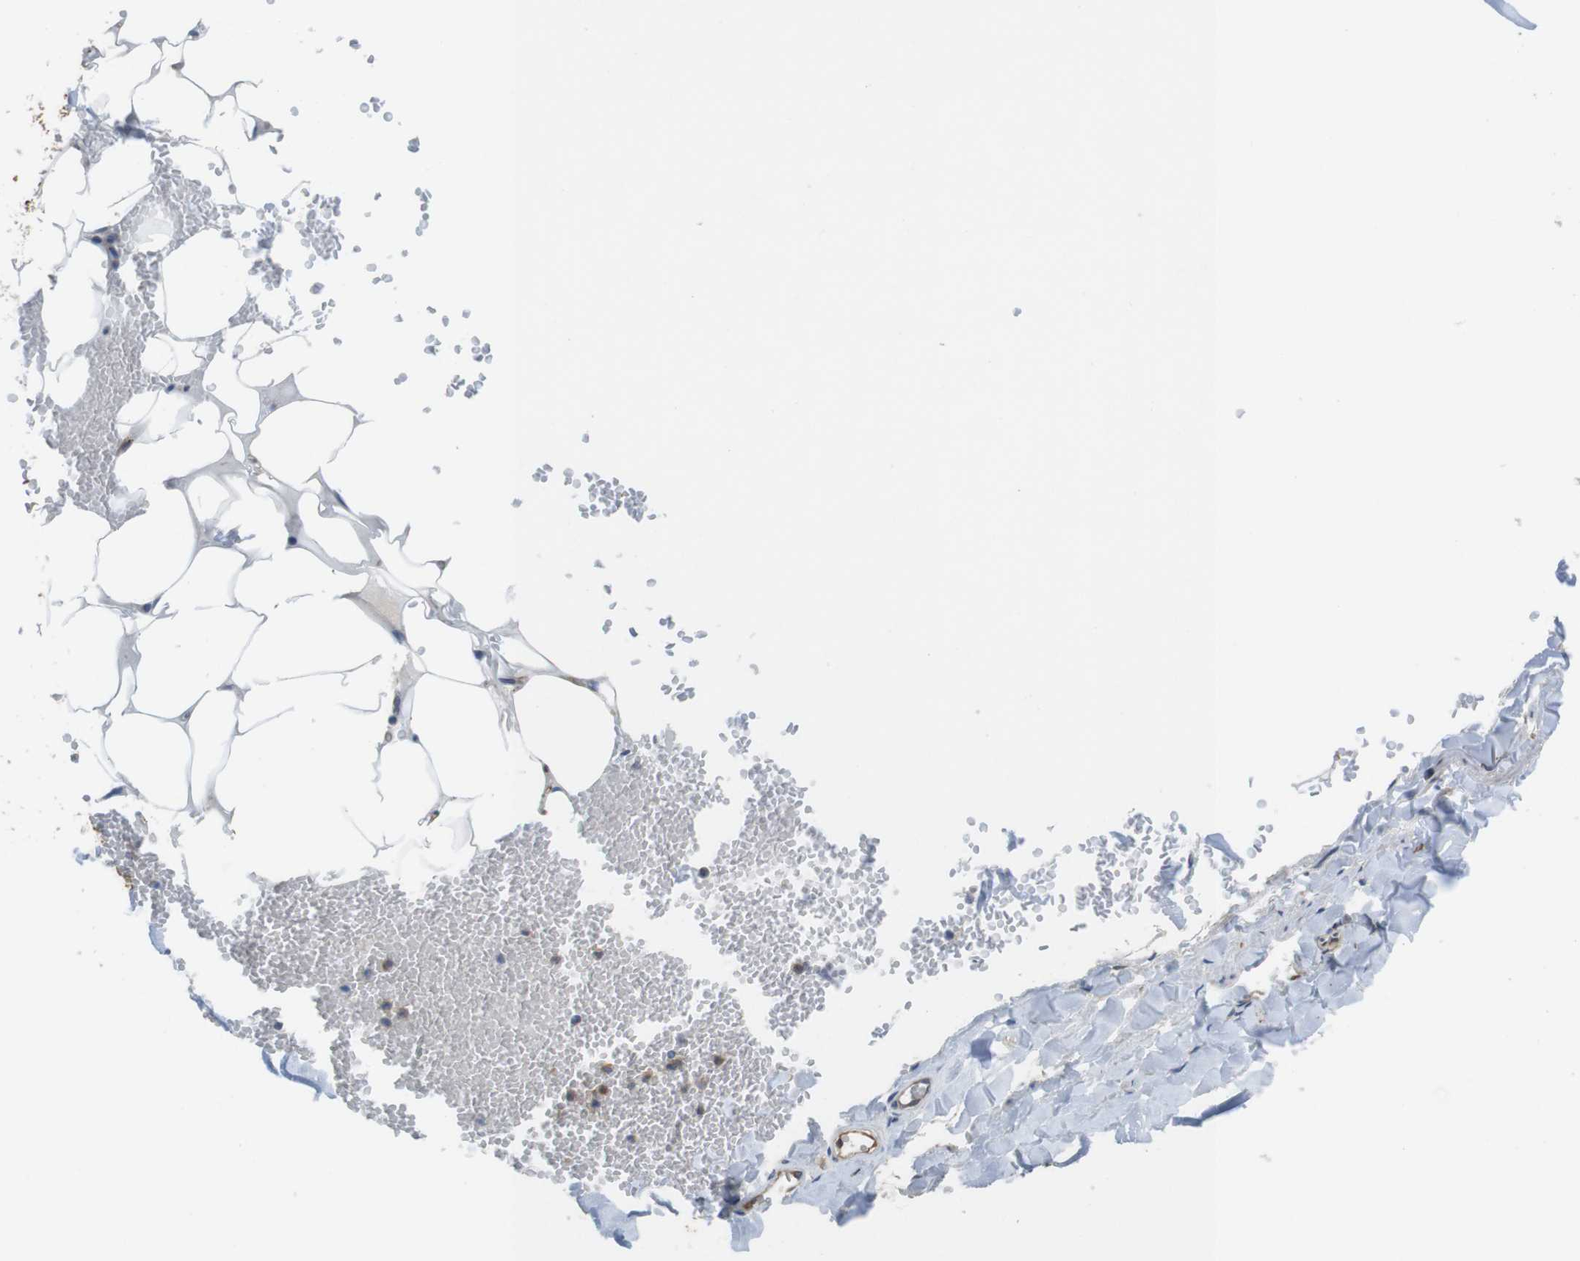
{"staining": {"intensity": "negative", "quantity": "none", "location": "none"}, "tissue": "adipose tissue", "cell_type": "Adipocytes", "image_type": "normal", "snomed": [{"axis": "morphology", "description": "Normal tissue, NOS"}, {"axis": "topography", "description": "Adipose tissue"}, {"axis": "topography", "description": "Peripheral nerve tissue"}], "caption": "This is an immunohistochemistry photomicrograph of unremarkable adipose tissue. There is no positivity in adipocytes.", "gene": "PCDH10", "patient": {"sex": "male", "age": 52}}